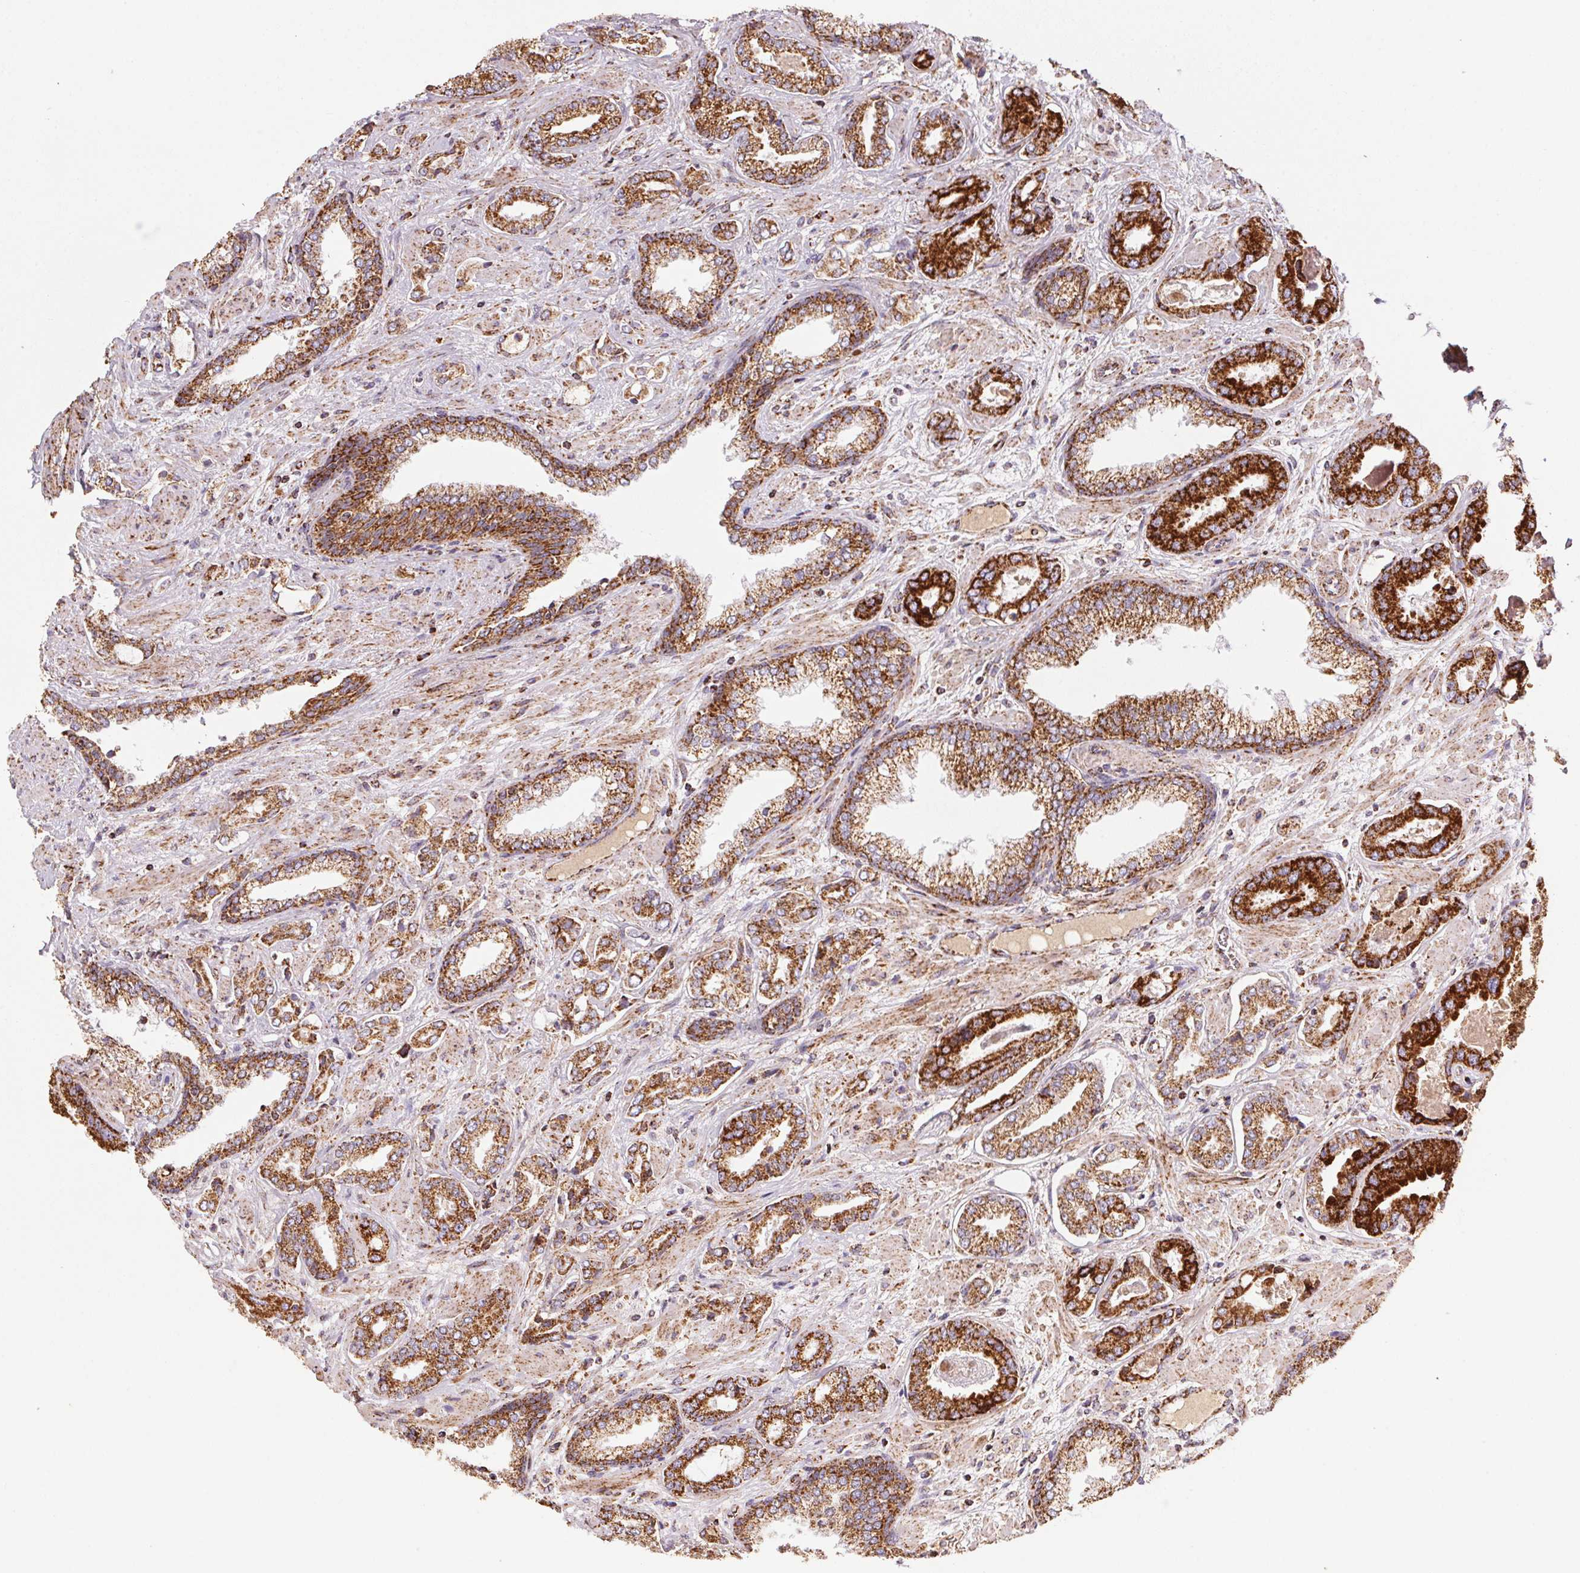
{"staining": {"intensity": "strong", "quantity": ">75%", "location": "cytoplasmic/membranous"}, "tissue": "prostate cancer", "cell_type": "Tumor cells", "image_type": "cancer", "snomed": [{"axis": "morphology", "description": "Adenocarcinoma, Low grade"}, {"axis": "topography", "description": "Prostate"}], "caption": "Protein expression analysis of prostate low-grade adenocarcinoma displays strong cytoplasmic/membranous expression in about >75% of tumor cells. (Stains: DAB in brown, nuclei in blue, Microscopy: brightfield microscopy at high magnification).", "gene": "NDUFS2", "patient": {"sex": "male", "age": 61}}